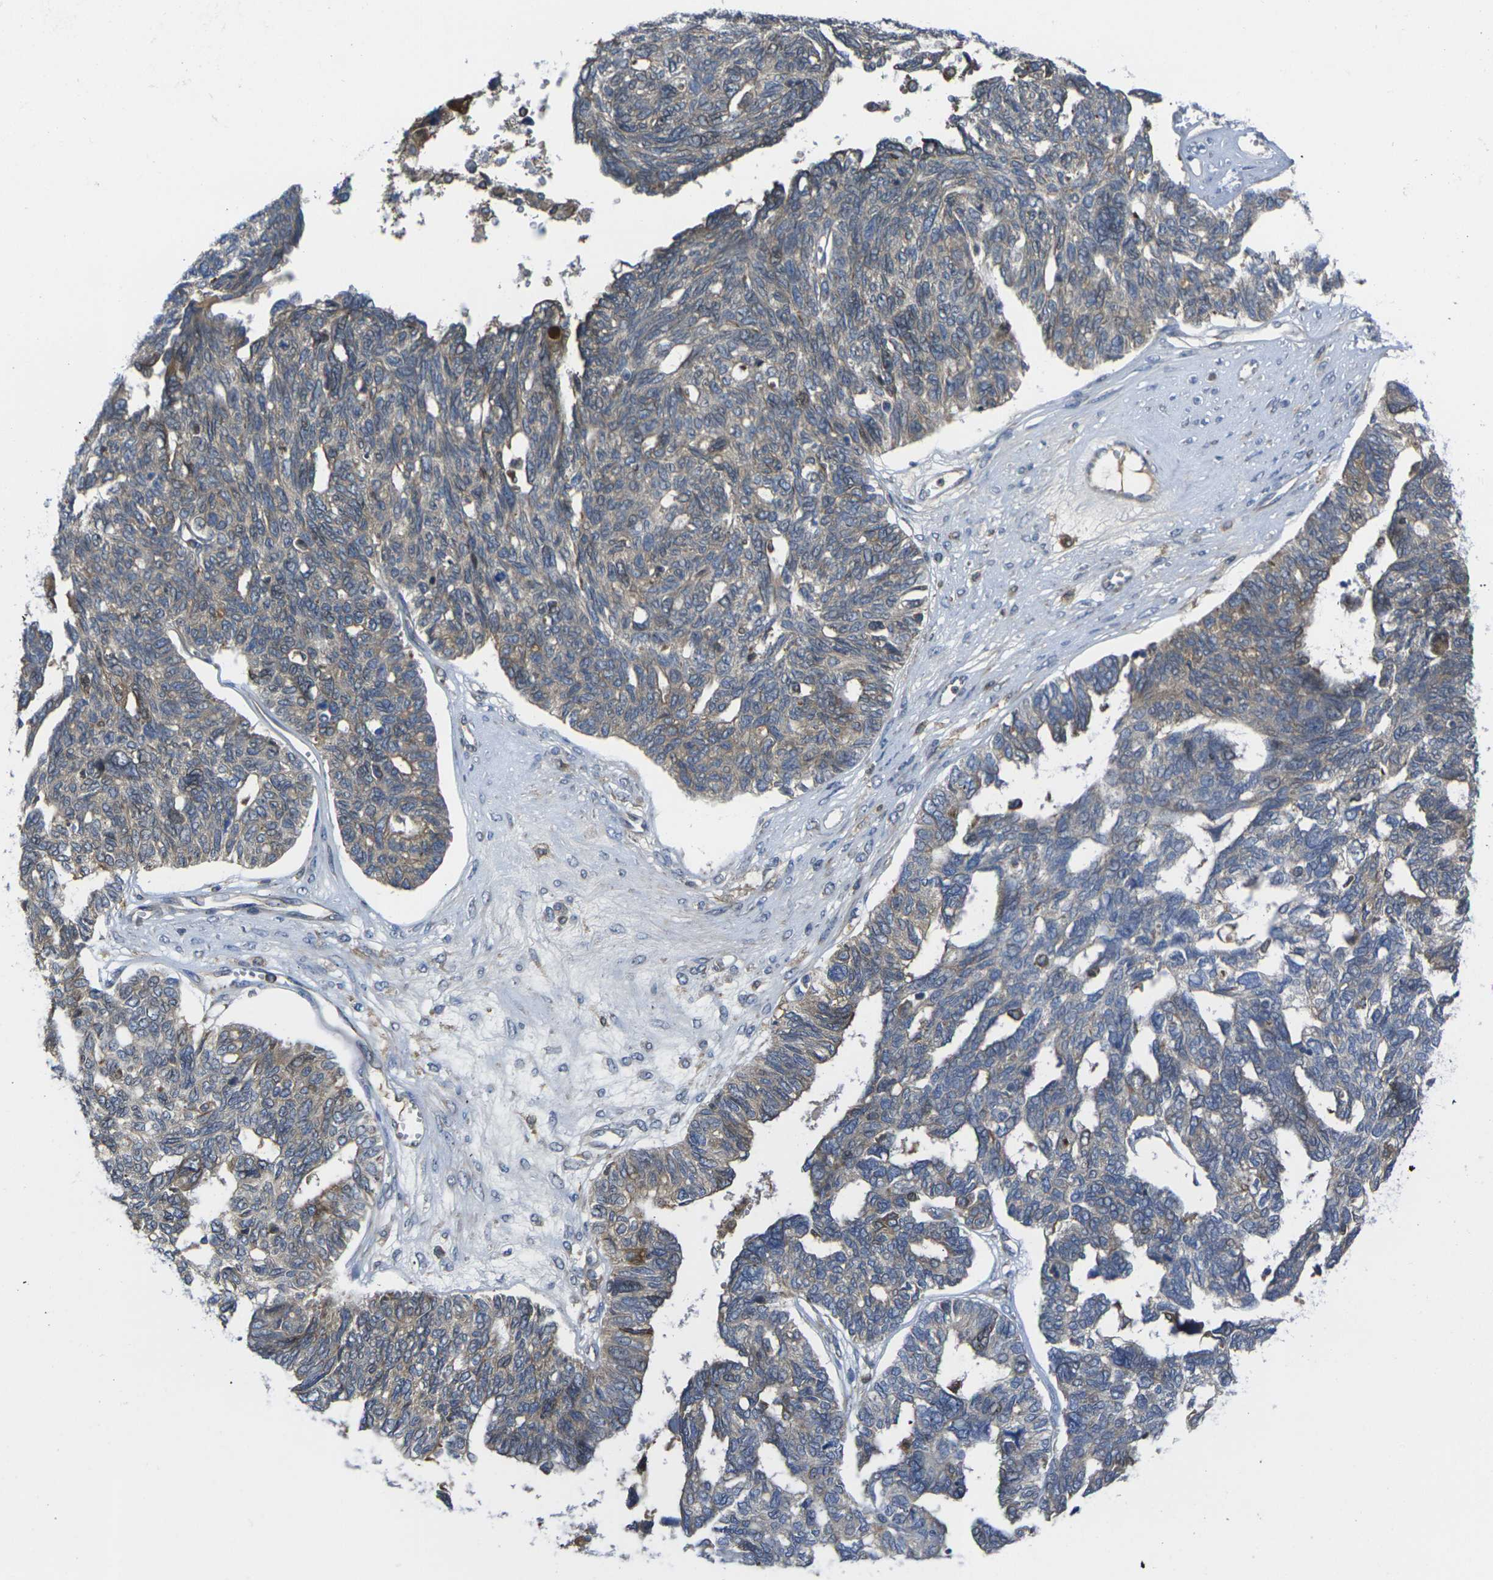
{"staining": {"intensity": "weak", "quantity": "25%-75%", "location": "cytoplasmic/membranous"}, "tissue": "ovarian cancer", "cell_type": "Tumor cells", "image_type": "cancer", "snomed": [{"axis": "morphology", "description": "Cystadenocarcinoma, serous, NOS"}, {"axis": "topography", "description": "Ovary"}], "caption": "Protein staining demonstrates weak cytoplasmic/membranous positivity in approximately 25%-75% of tumor cells in serous cystadenocarcinoma (ovarian).", "gene": "FZD1", "patient": {"sex": "female", "age": 79}}